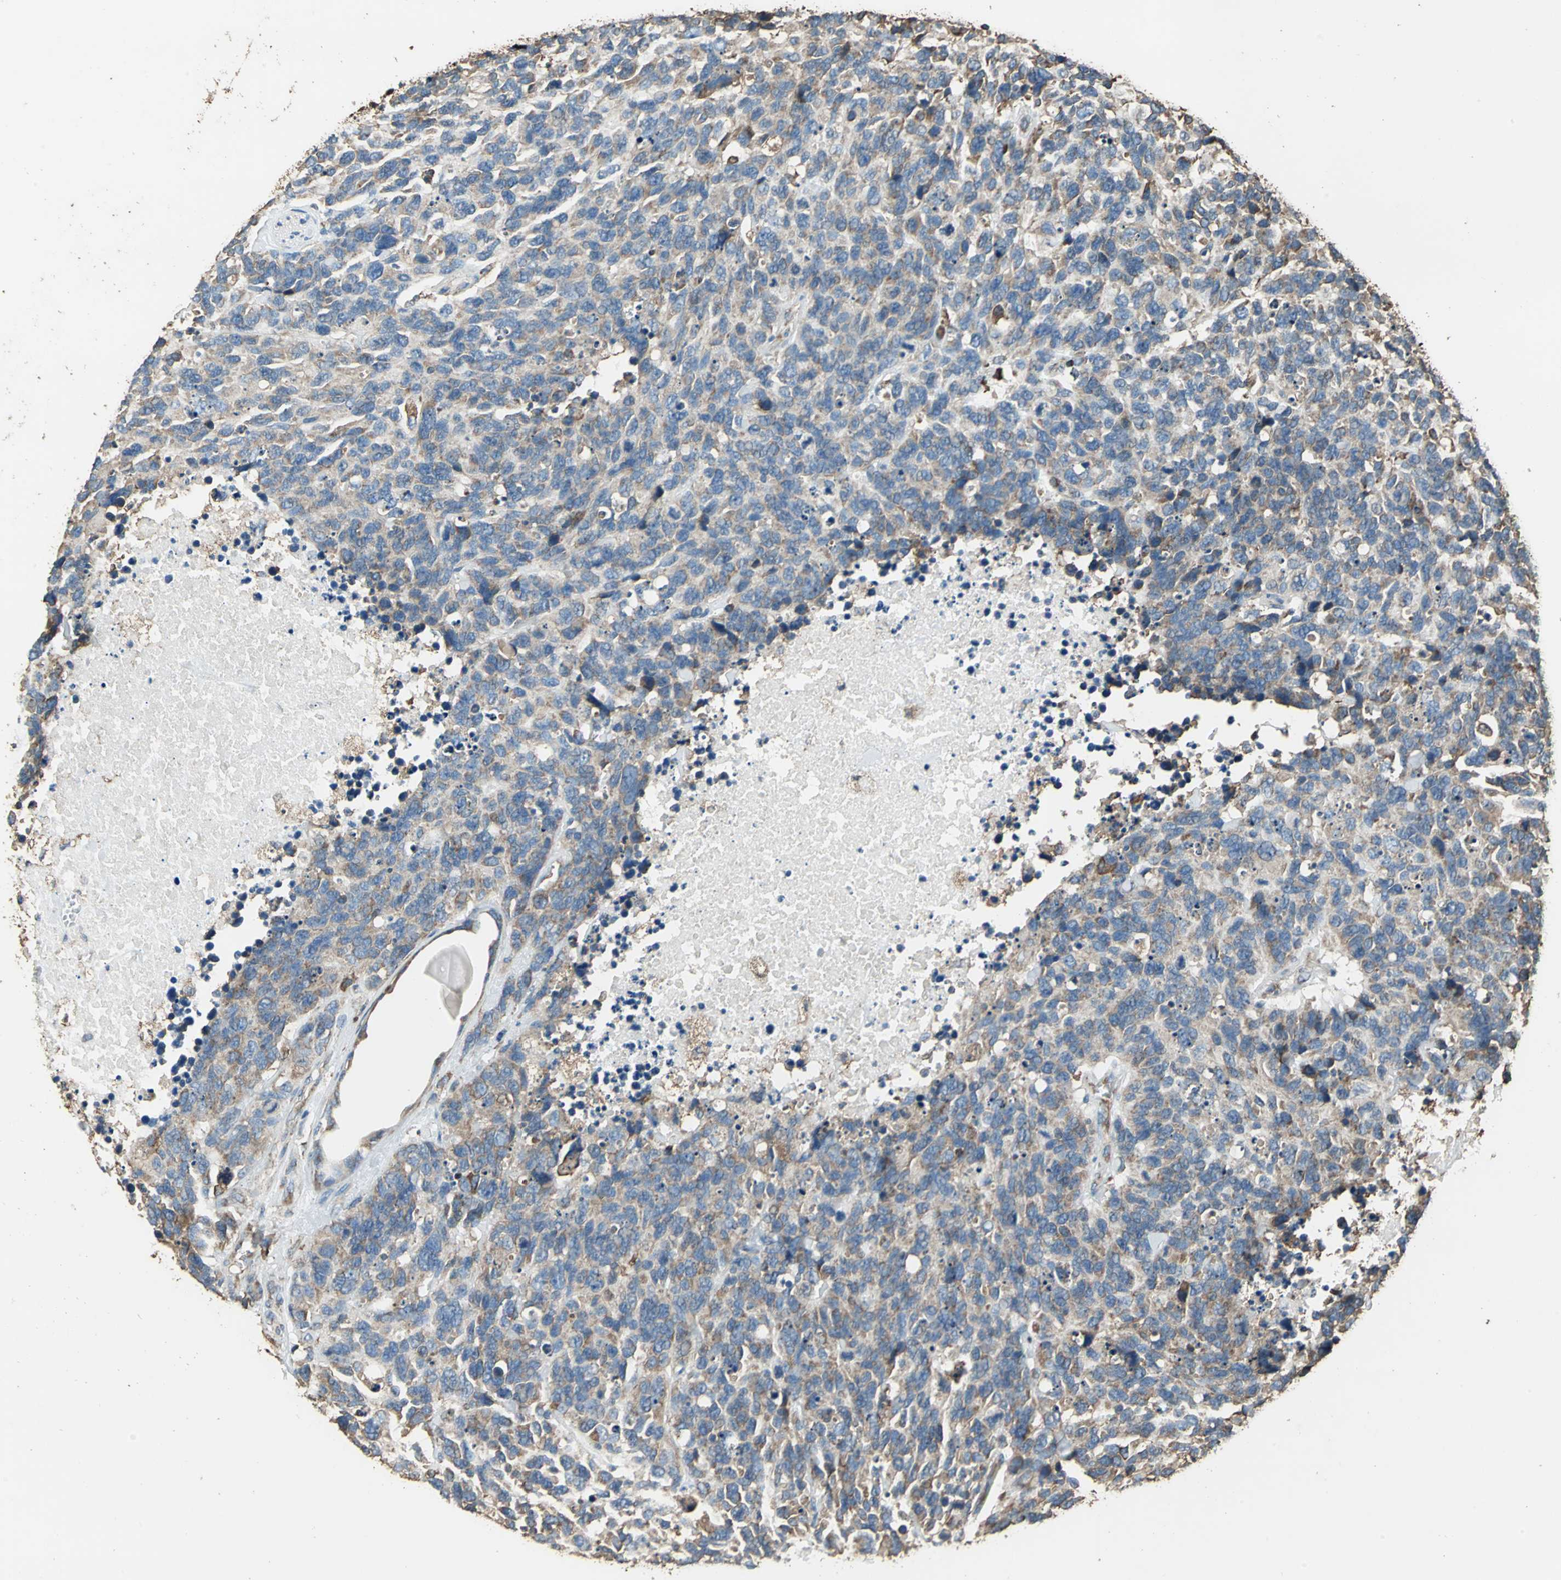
{"staining": {"intensity": "moderate", "quantity": ">75%", "location": "cytoplasmic/membranous"}, "tissue": "lung cancer", "cell_type": "Tumor cells", "image_type": "cancer", "snomed": [{"axis": "morphology", "description": "Neoplasm, malignant, NOS"}, {"axis": "topography", "description": "Lung"}], "caption": "Lung cancer stained with IHC exhibits moderate cytoplasmic/membranous positivity in approximately >75% of tumor cells.", "gene": "GPANK1", "patient": {"sex": "female", "age": 58}}